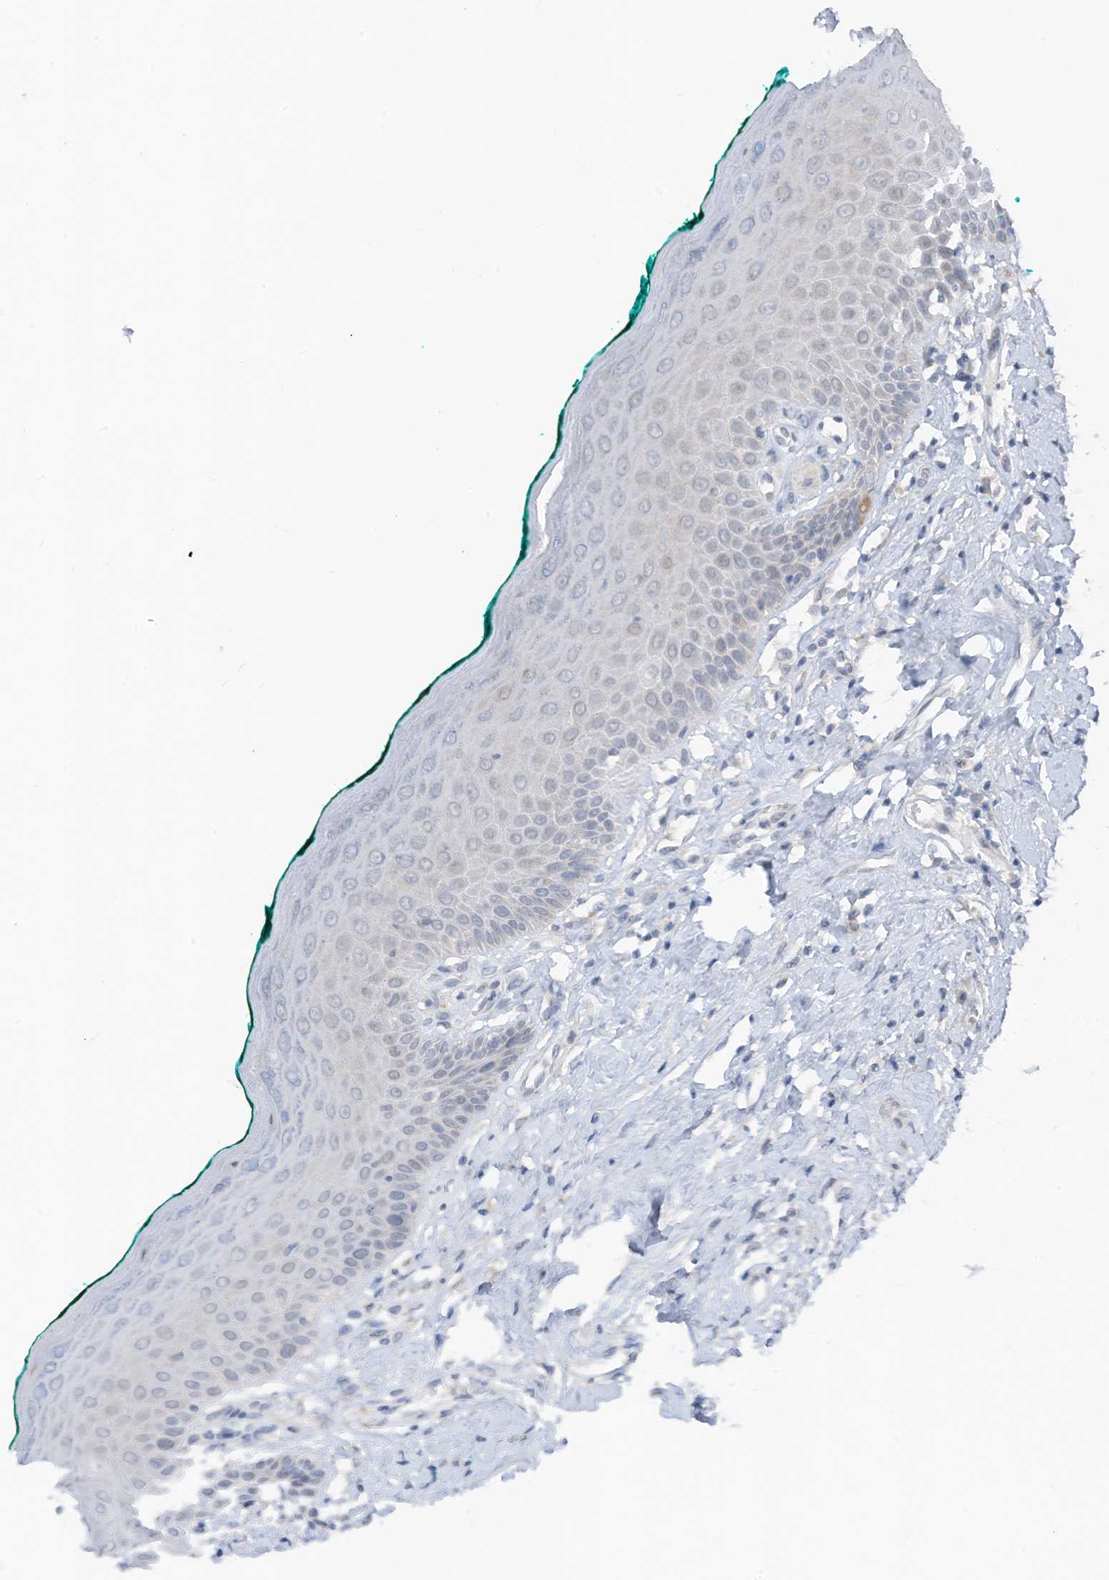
{"staining": {"intensity": "negative", "quantity": "none", "location": "none"}, "tissue": "oral mucosa", "cell_type": "Squamous epithelial cells", "image_type": "normal", "snomed": [{"axis": "morphology", "description": "Normal tissue, NOS"}, {"axis": "topography", "description": "Oral tissue"}], "caption": "This is an IHC photomicrograph of benign human oral mucosa. There is no expression in squamous epithelial cells.", "gene": "LDAH", "patient": {"sex": "female", "age": 70}}